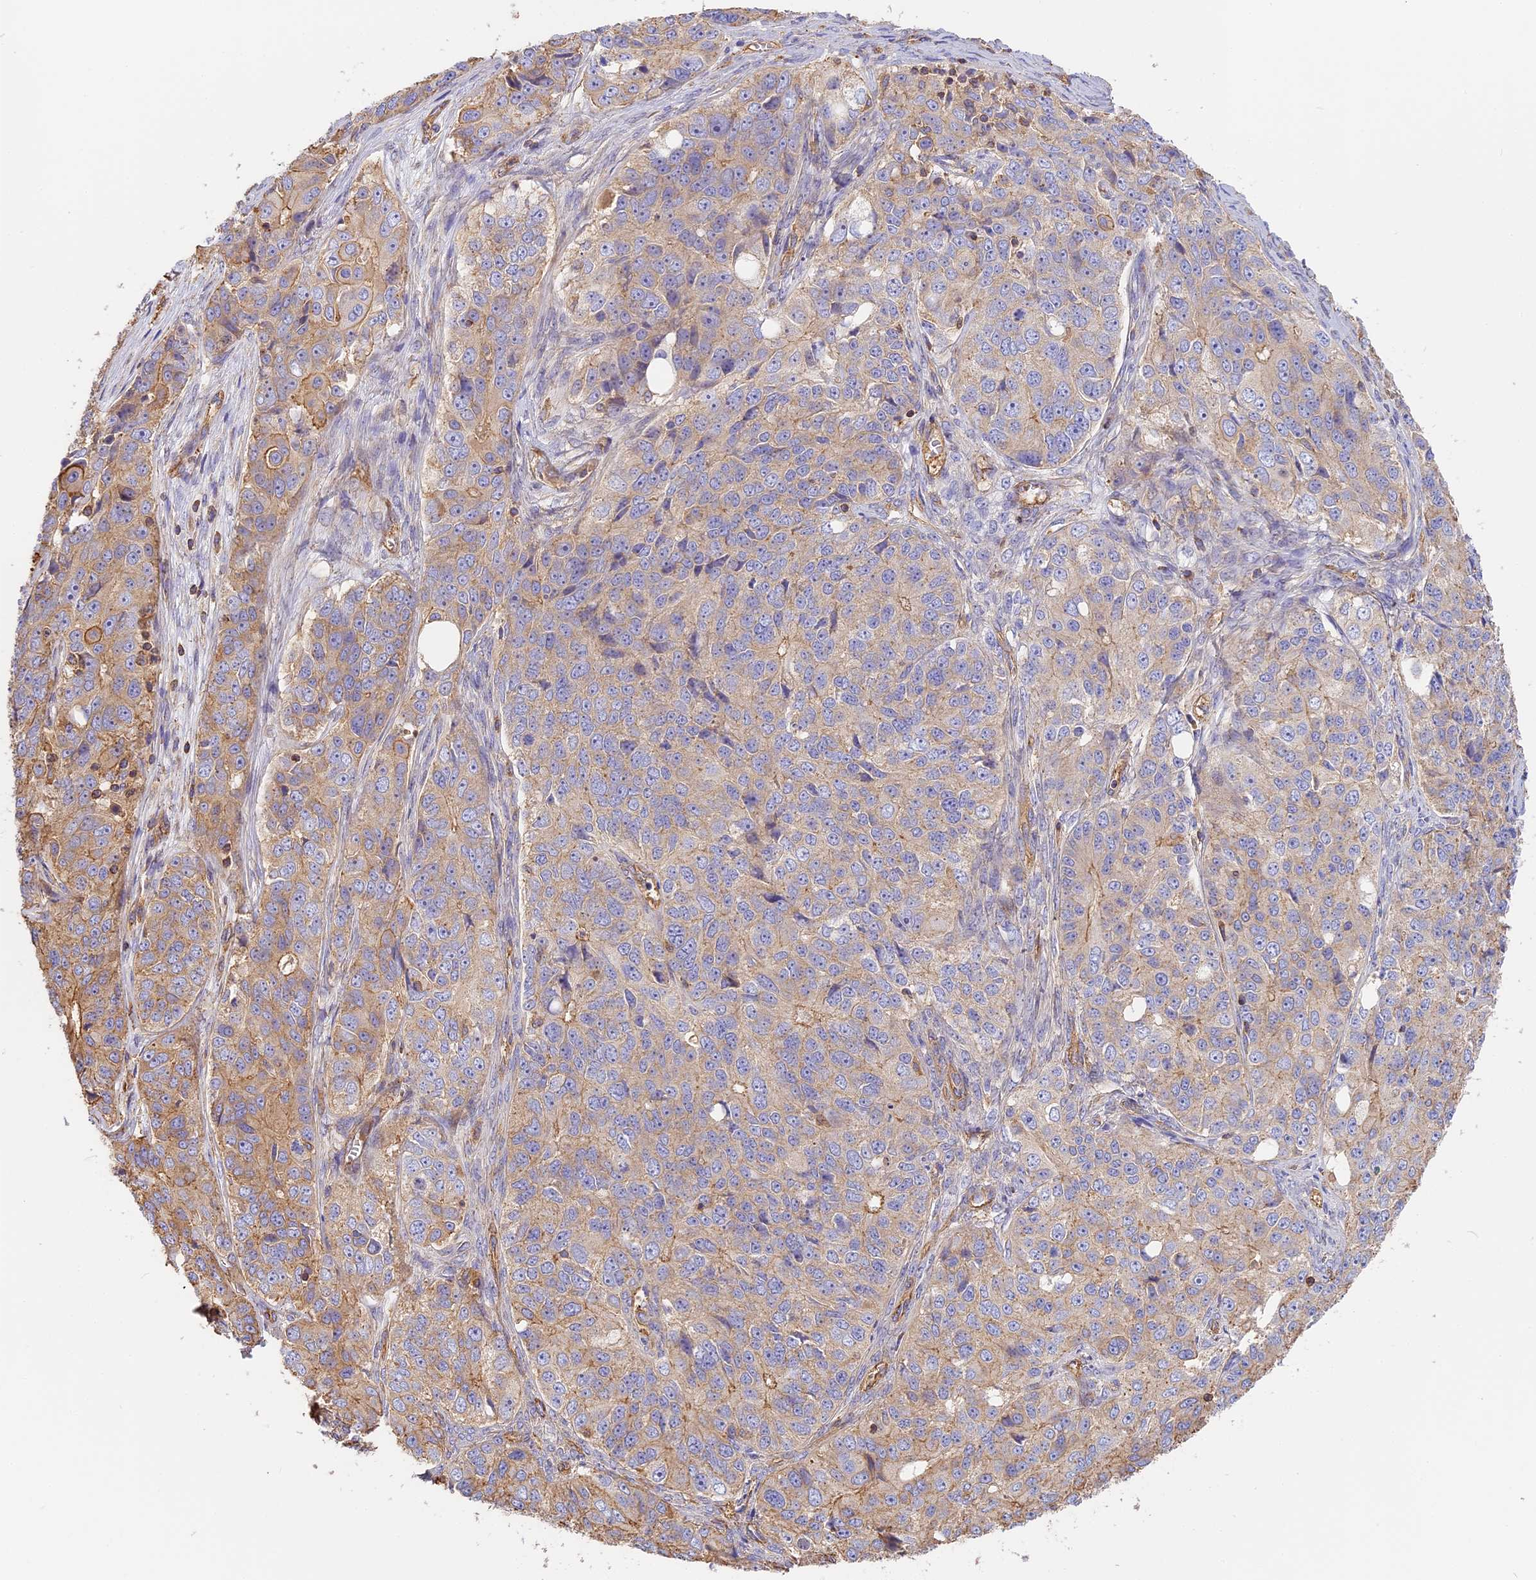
{"staining": {"intensity": "weak", "quantity": "25%-75%", "location": "cytoplasmic/membranous"}, "tissue": "ovarian cancer", "cell_type": "Tumor cells", "image_type": "cancer", "snomed": [{"axis": "morphology", "description": "Carcinoma, endometroid"}, {"axis": "topography", "description": "Ovary"}], "caption": "Immunohistochemistry image of ovarian endometroid carcinoma stained for a protein (brown), which demonstrates low levels of weak cytoplasmic/membranous staining in approximately 25%-75% of tumor cells.", "gene": "VPS18", "patient": {"sex": "female", "age": 51}}